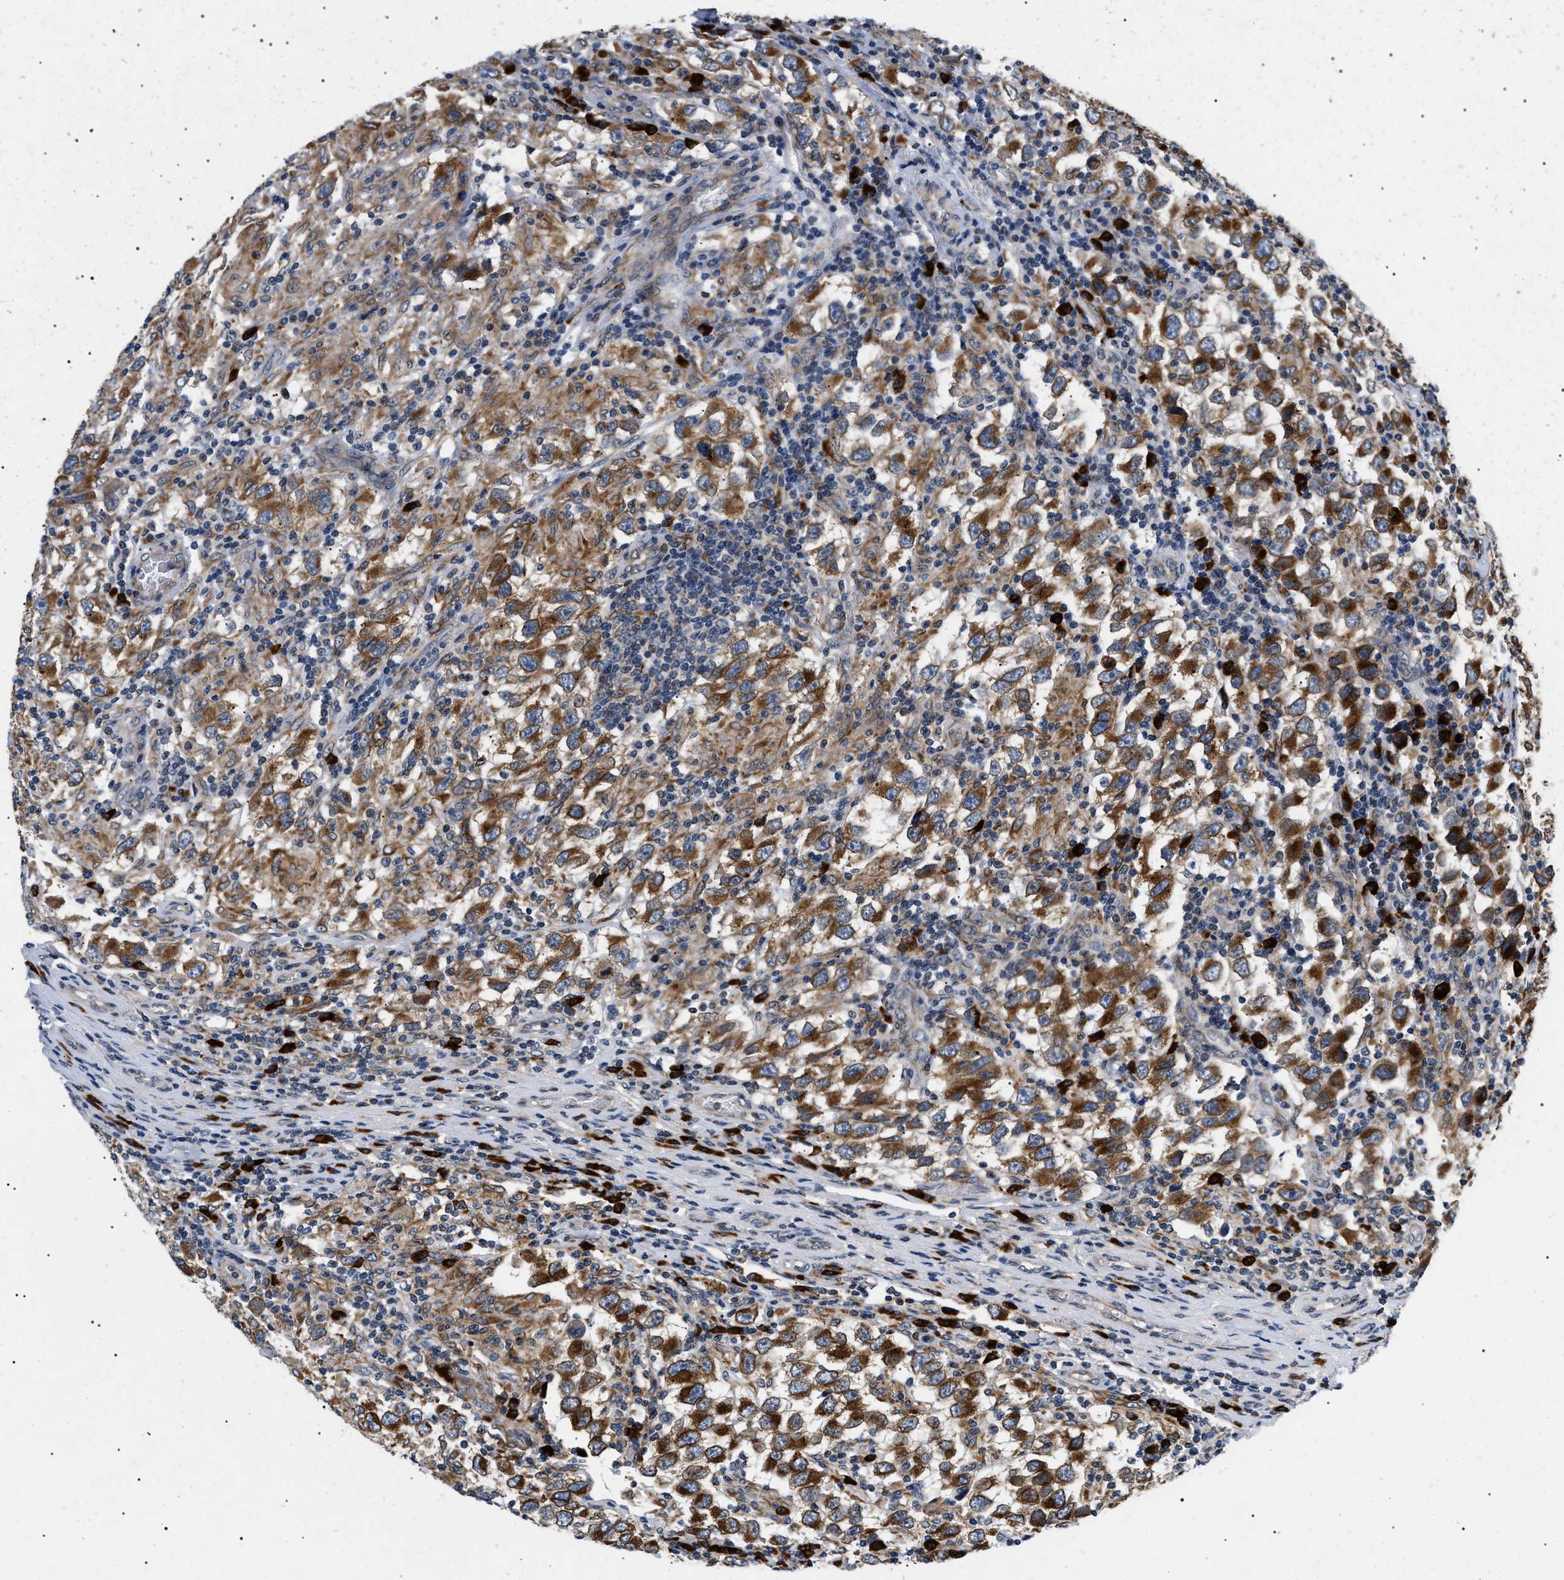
{"staining": {"intensity": "moderate", "quantity": ">75%", "location": "cytoplasmic/membranous"}, "tissue": "testis cancer", "cell_type": "Tumor cells", "image_type": "cancer", "snomed": [{"axis": "morphology", "description": "Carcinoma, Embryonal, NOS"}, {"axis": "topography", "description": "Testis"}], "caption": "The immunohistochemical stain highlights moderate cytoplasmic/membranous staining in tumor cells of embryonal carcinoma (testis) tissue.", "gene": "DERL1", "patient": {"sex": "male", "age": 21}}